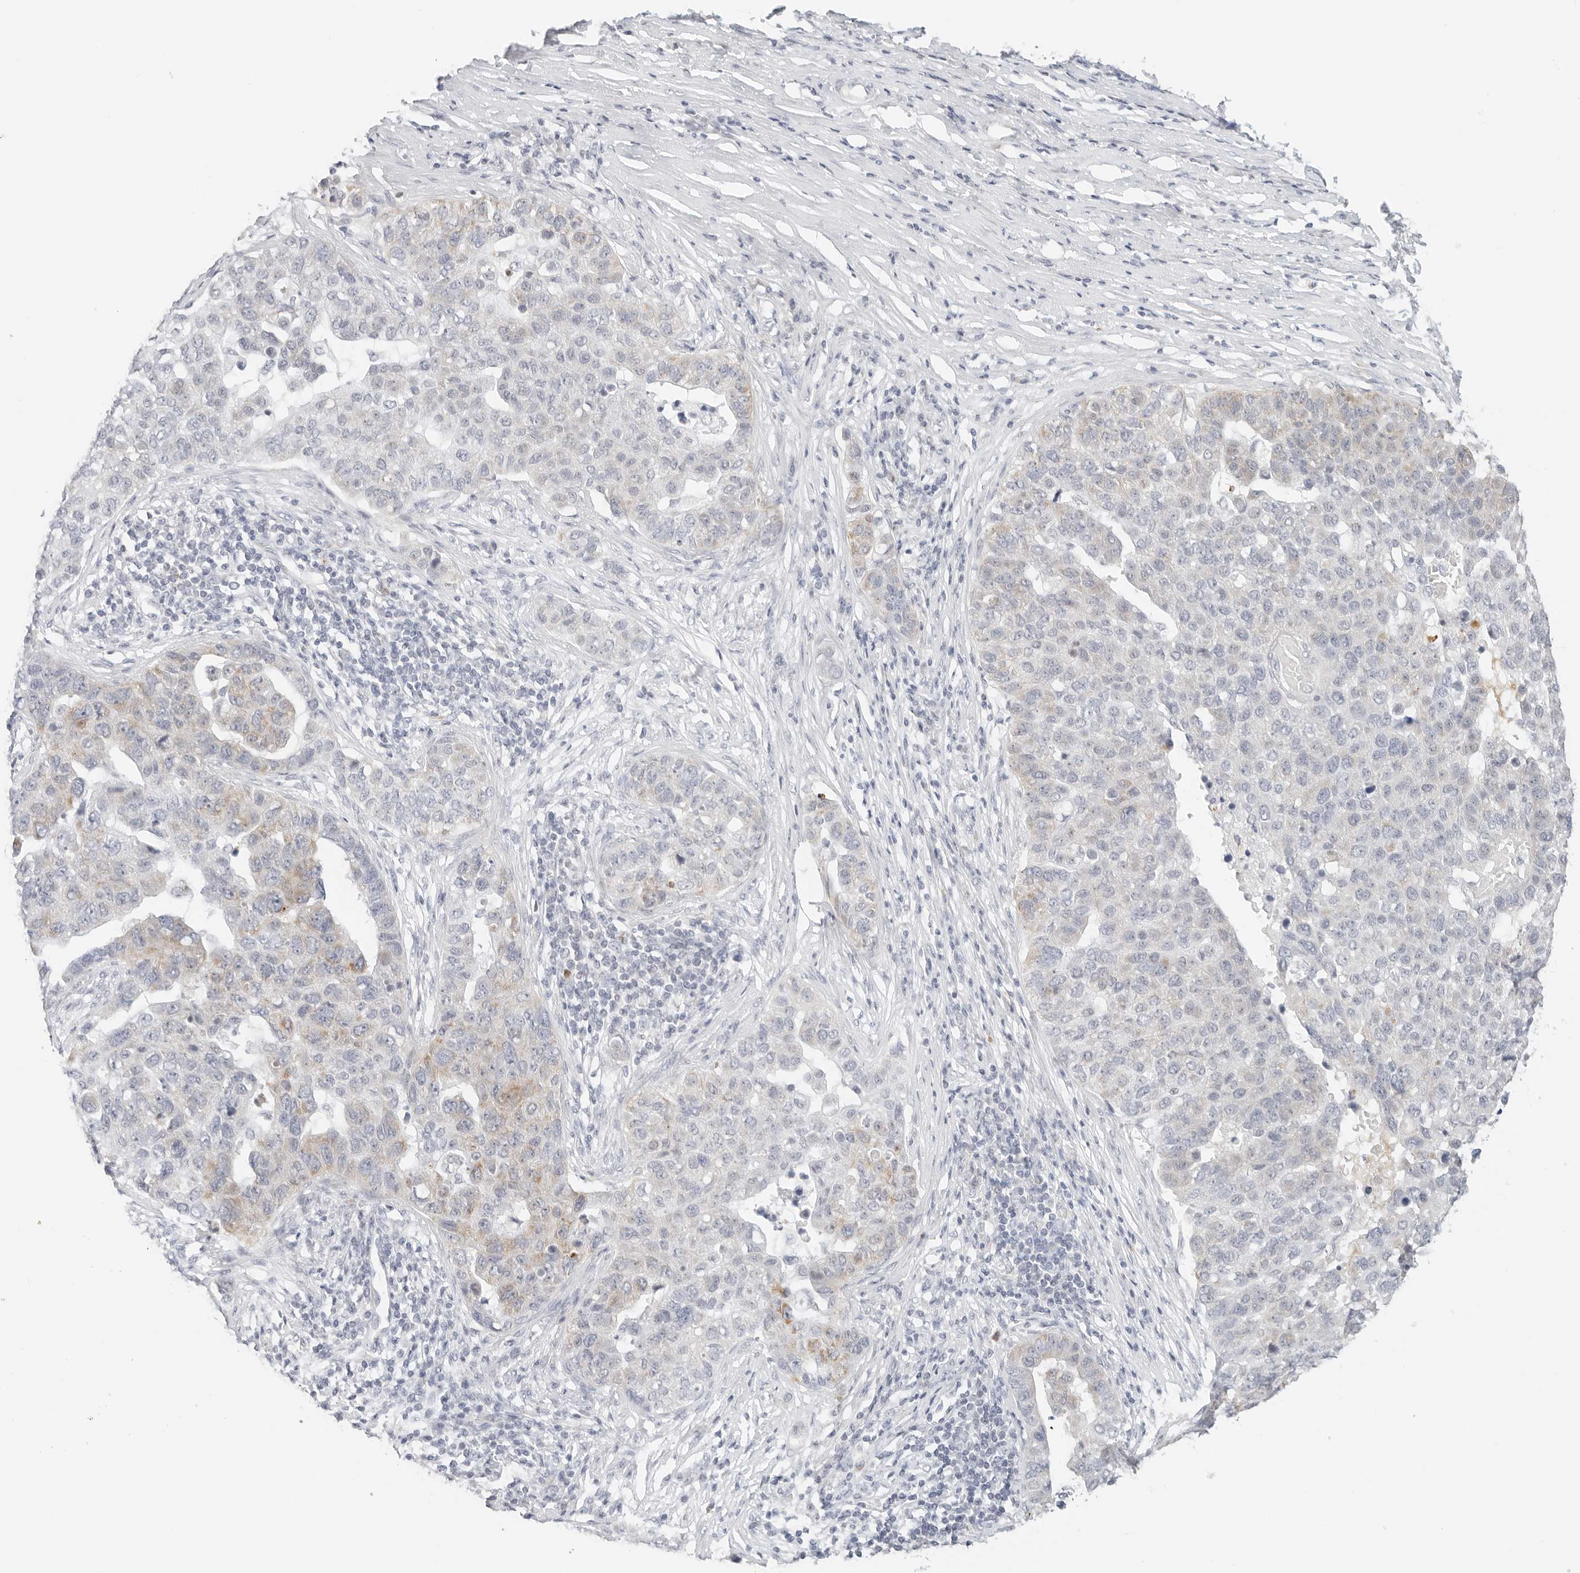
{"staining": {"intensity": "moderate", "quantity": "<25%", "location": "cytoplasmic/membranous"}, "tissue": "pancreatic cancer", "cell_type": "Tumor cells", "image_type": "cancer", "snomed": [{"axis": "morphology", "description": "Adenocarcinoma, NOS"}, {"axis": "topography", "description": "Pancreas"}], "caption": "Immunohistochemical staining of pancreatic cancer demonstrates low levels of moderate cytoplasmic/membranous expression in approximately <25% of tumor cells.", "gene": "RC3H1", "patient": {"sex": "female", "age": 61}}